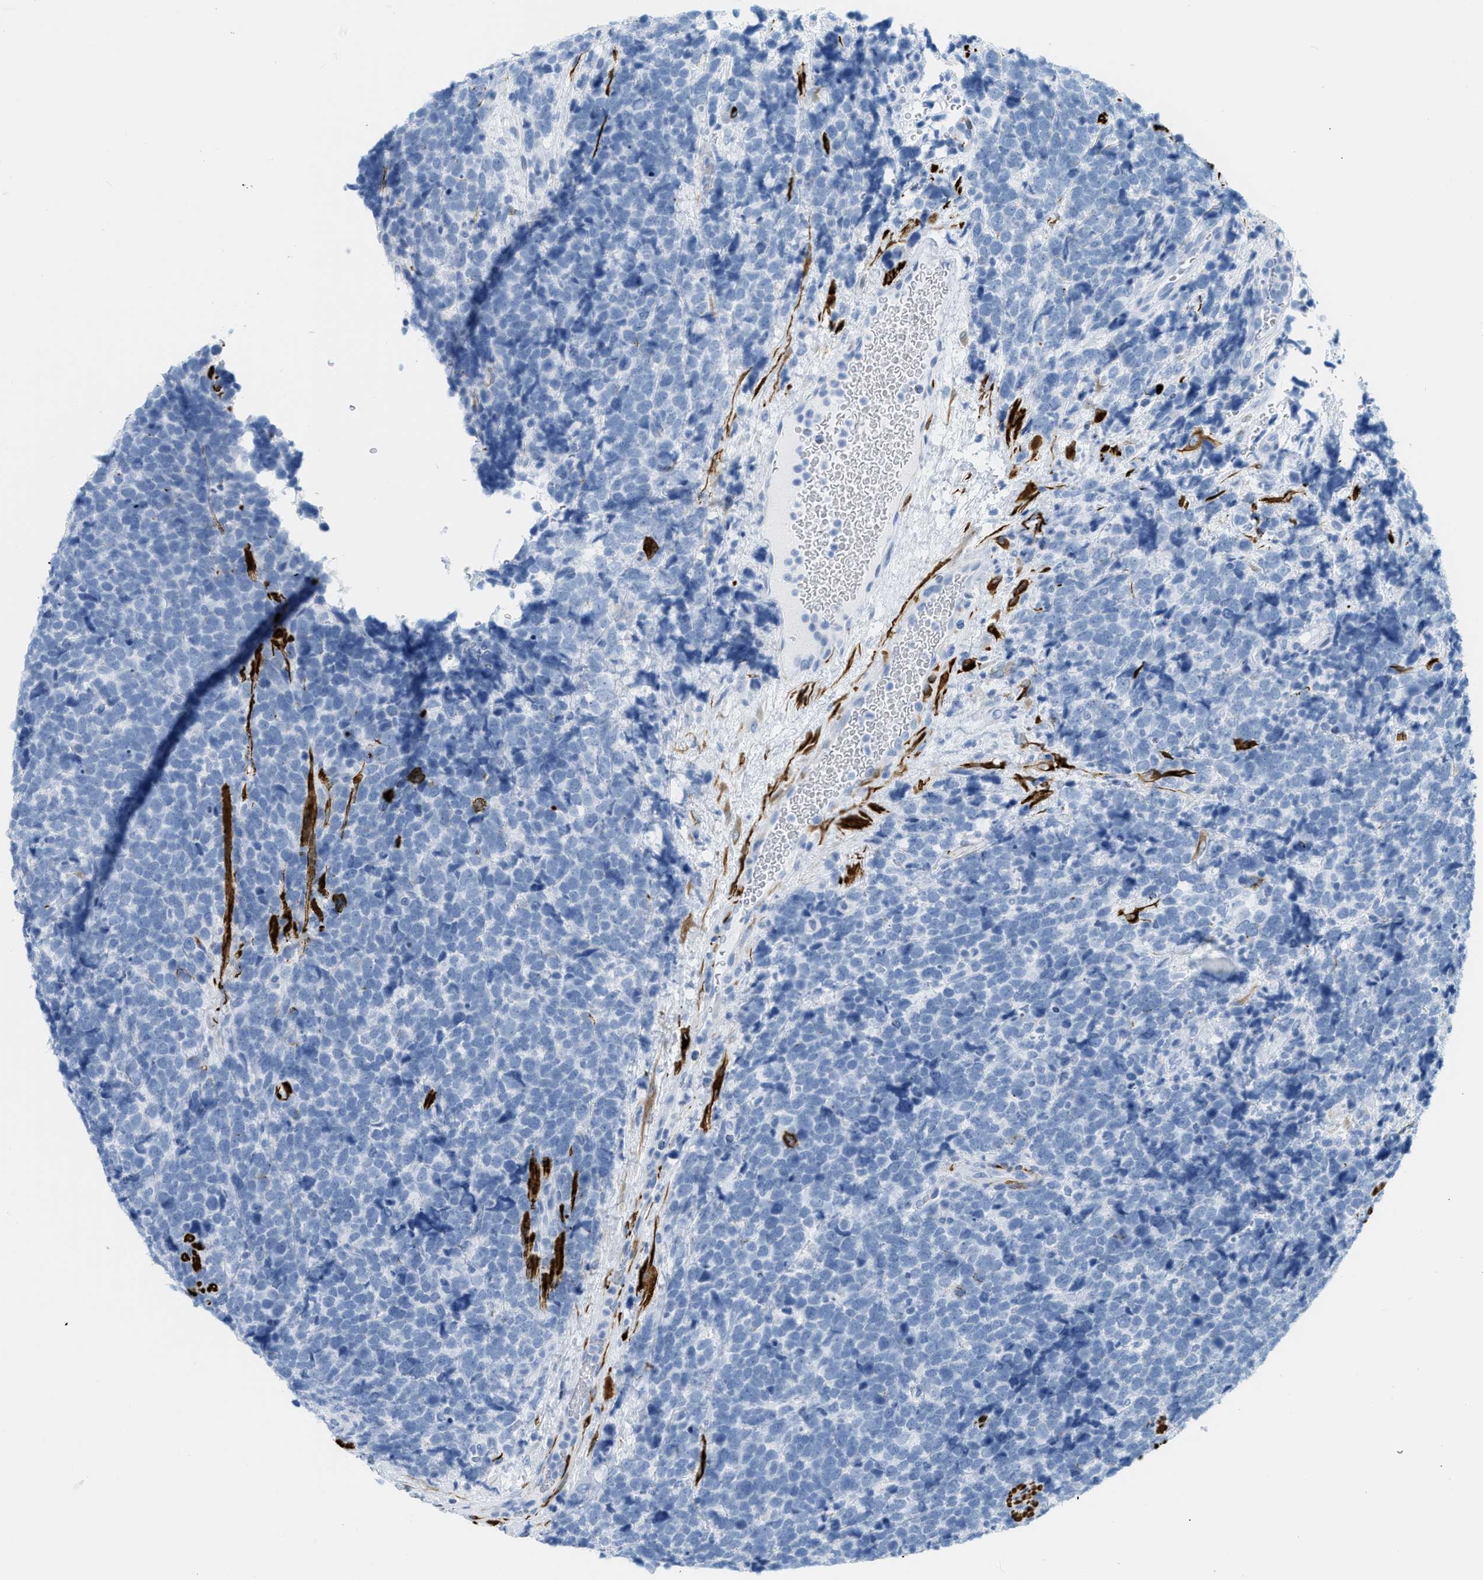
{"staining": {"intensity": "negative", "quantity": "none", "location": "none"}, "tissue": "urothelial cancer", "cell_type": "Tumor cells", "image_type": "cancer", "snomed": [{"axis": "morphology", "description": "Urothelial carcinoma, High grade"}, {"axis": "topography", "description": "Urinary bladder"}], "caption": "Immunohistochemistry (IHC) of human urothelial cancer reveals no positivity in tumor cells. Nuclei are stained in blue.", "gene": "DES", "patient": {"sex": "female", "age": 82}}